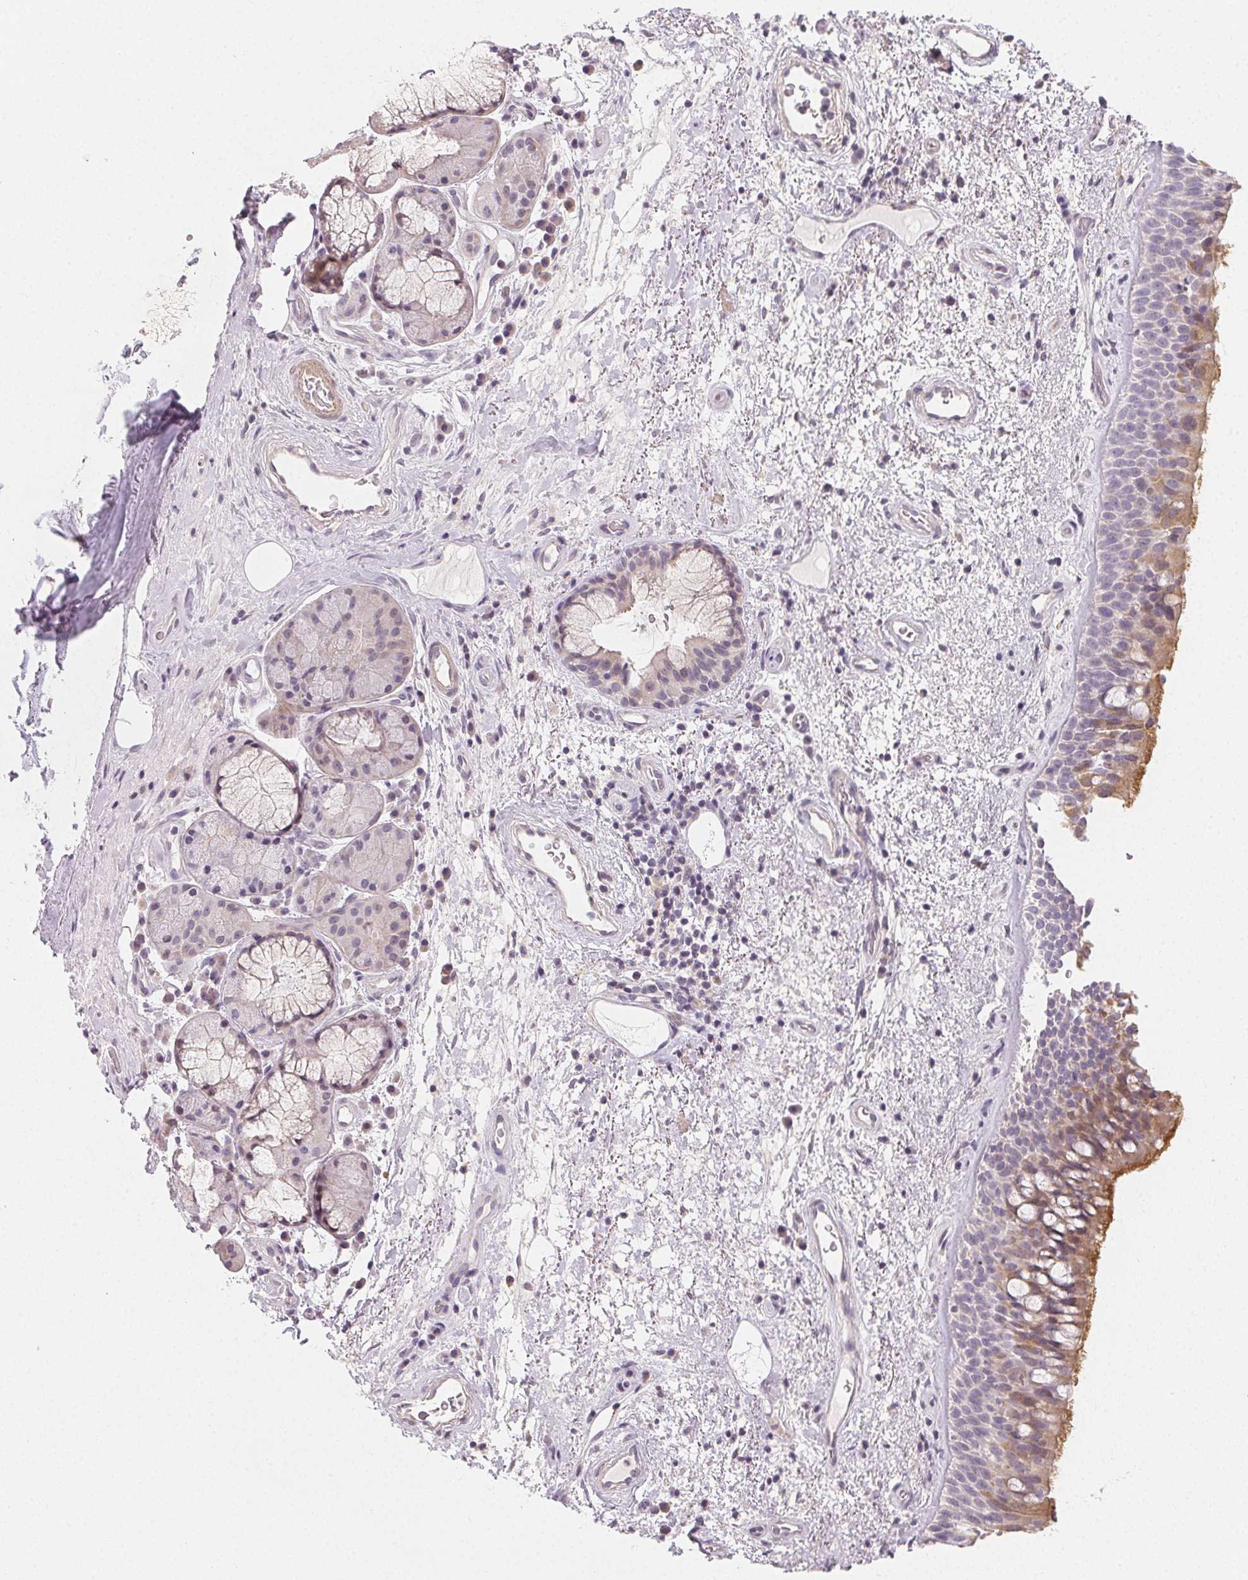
{"staining": {"intensity": "moderate", "quantity": "25%-75%", "location": "cytoplasmic/membranous"}, "tissue": "bronchus", "cell_type": "Respiratory epithelial cells", "image_type": "normal", "snomed": [{"axis": "morphology", "description": "Normal tissue, NOS"}, {"axis": "topography", "description": "Bronchus"}], "caption": "A brown stain shows moderate cytoplasmic/membranous staining of a protein in respiratory epithelial cells of benign bronchus.", "gene": "LRRC23", "patient": {"sex": "male", "age": 48}}